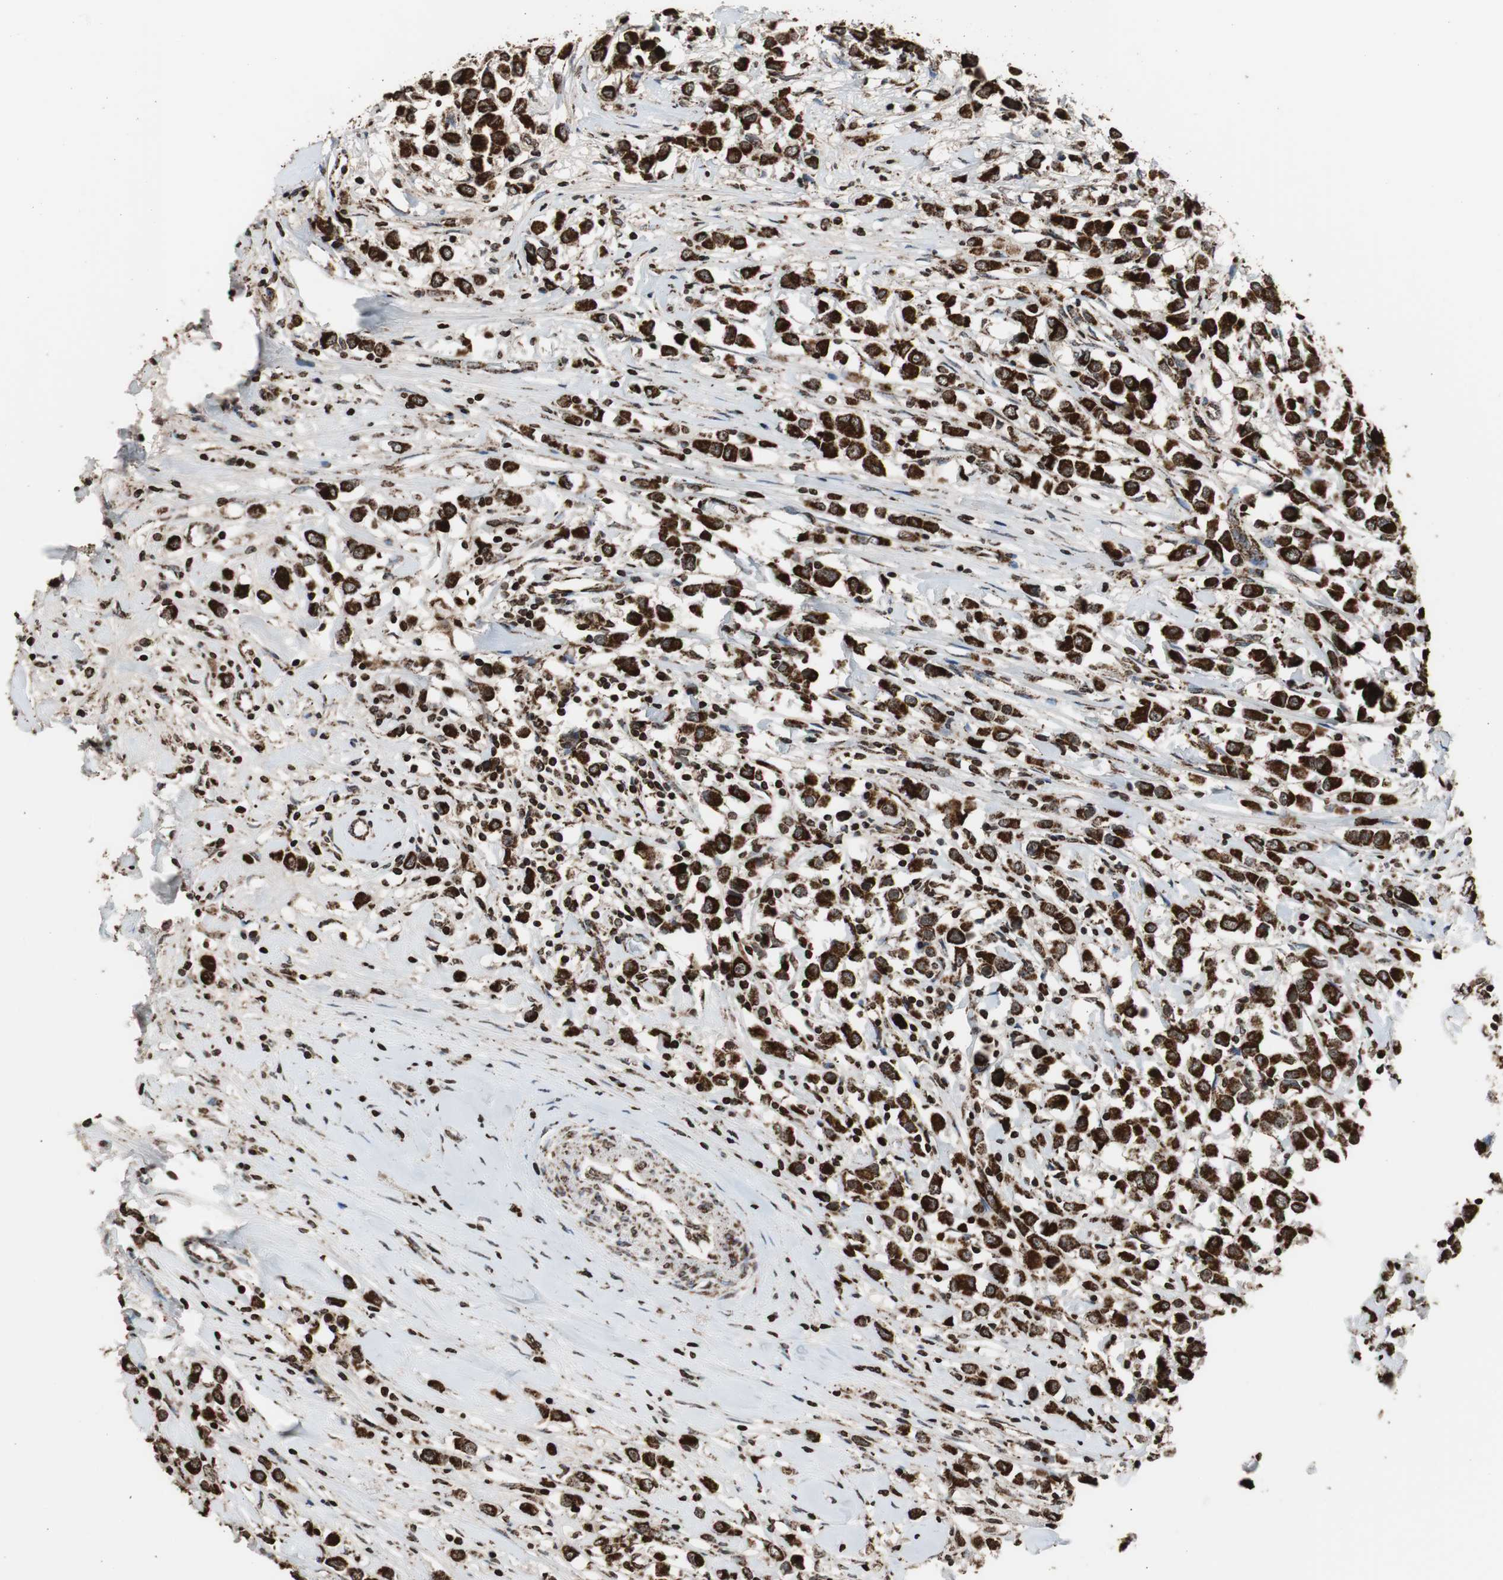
{"staining": {"intensity": "strong", "quantity": ">75%", "location": "cytoplasmic/membranous"}, "tissue": "breast cancer", "cell_type": "Tumor cells", "image_type": "cancer", "snomed": [{"axis": "morphology", "description": "Duct carcinoma"}, {"axis": "topography", "description": "Breast"}], "caption": "Immunohistochemical staining of intraductal carcinoma (breast) shows strong cytoplasmic/membranous protein positivity in approximately >75% of tumor cells.", "gene": "HSPA9", "patient": {"sex": "female", "age": 61}}